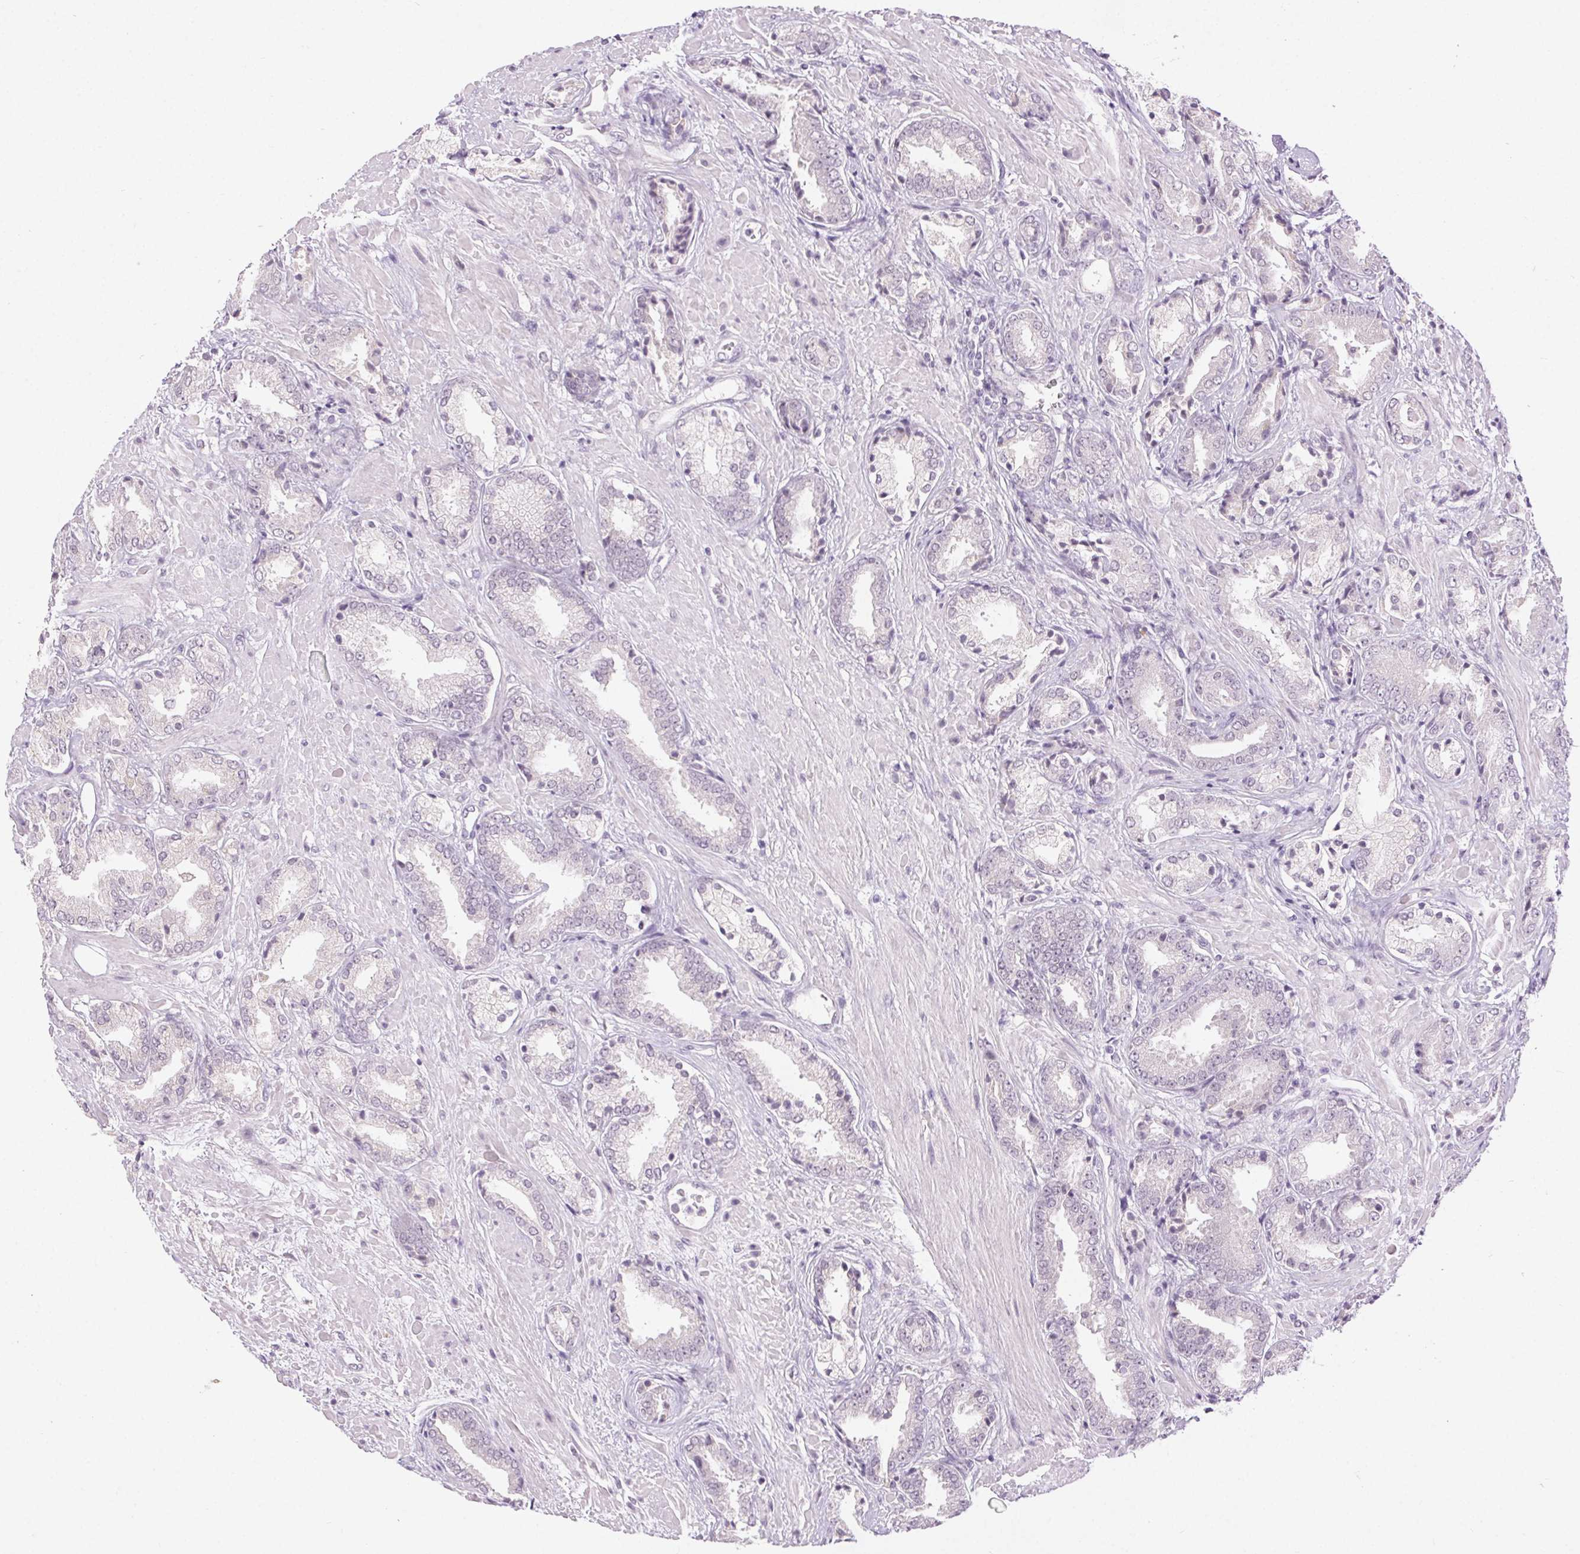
{"staining": {"intensity": "negative", "quantity": "none", "location": "none"}, "tissue": "prostate cancer", "cell_type": "Tumor cells", "image_type": "cancer", "snomed": [{"axis": "morphology", "description": "Adenocarcinoma, High grade"}, {"axis": "topography", "description": "Prostate"}], "caption": "Immunohistochemistry (IHC) of human prostate adenocarcinoma (high-grade) shows no staining in tumor cells. (Stains: DAB immunohistochemistry (IHC) with hematoxylin counter stain, Microscopy: brightfield microscopy at high magnification).", "gene": "FAM168A", "patient": {"sex": "male", "age": 56}}